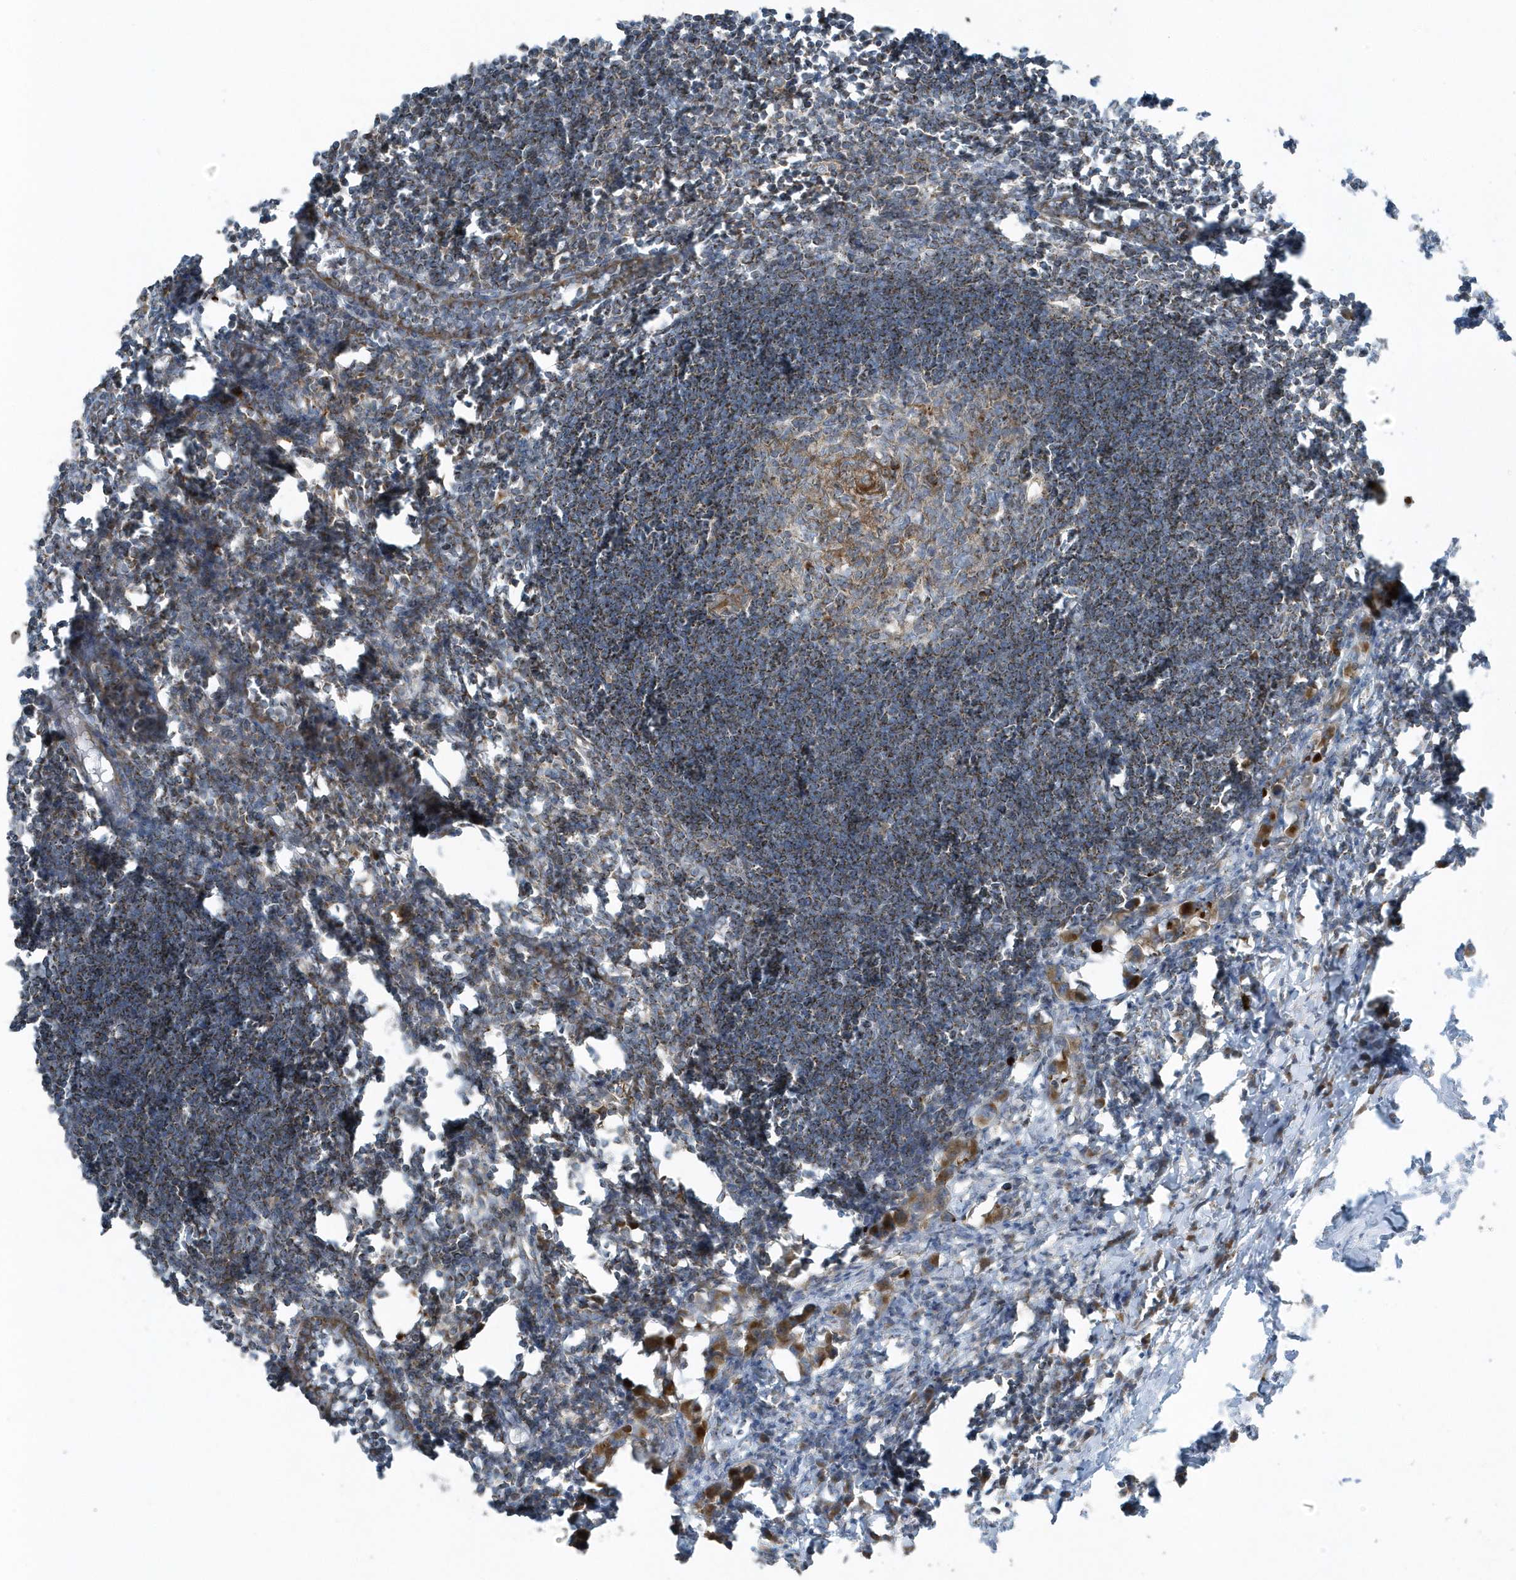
{"staining": {"intensity": "moderate", "quantity": "<25%", "location": "cytoplasmic/membranous"}, "tissue": "lymph node", "cell_type": "Germinal center cells", "image_type": "normal", "snomed": [{"axis": "morphology", "description": "Normal tissue, NOS"}, {"axis": "morphology", "description": "Malignant melanoma, Metastatic site"}, {"axis": "topography", "description": "Lymph node"}], "caption": "High-magnification brightfield microscopy of benign lymph node stained with DAB (3,3'-diaminobenzidine) (brown) and counterstained with hematoxylin (blue). germinal center cells exhibit moderate cytoplasmic/membranous staining is seen in approximately<25% of cells.", "gene": "SLC38A2", "patient": {"sex": "male", "age": 41}}